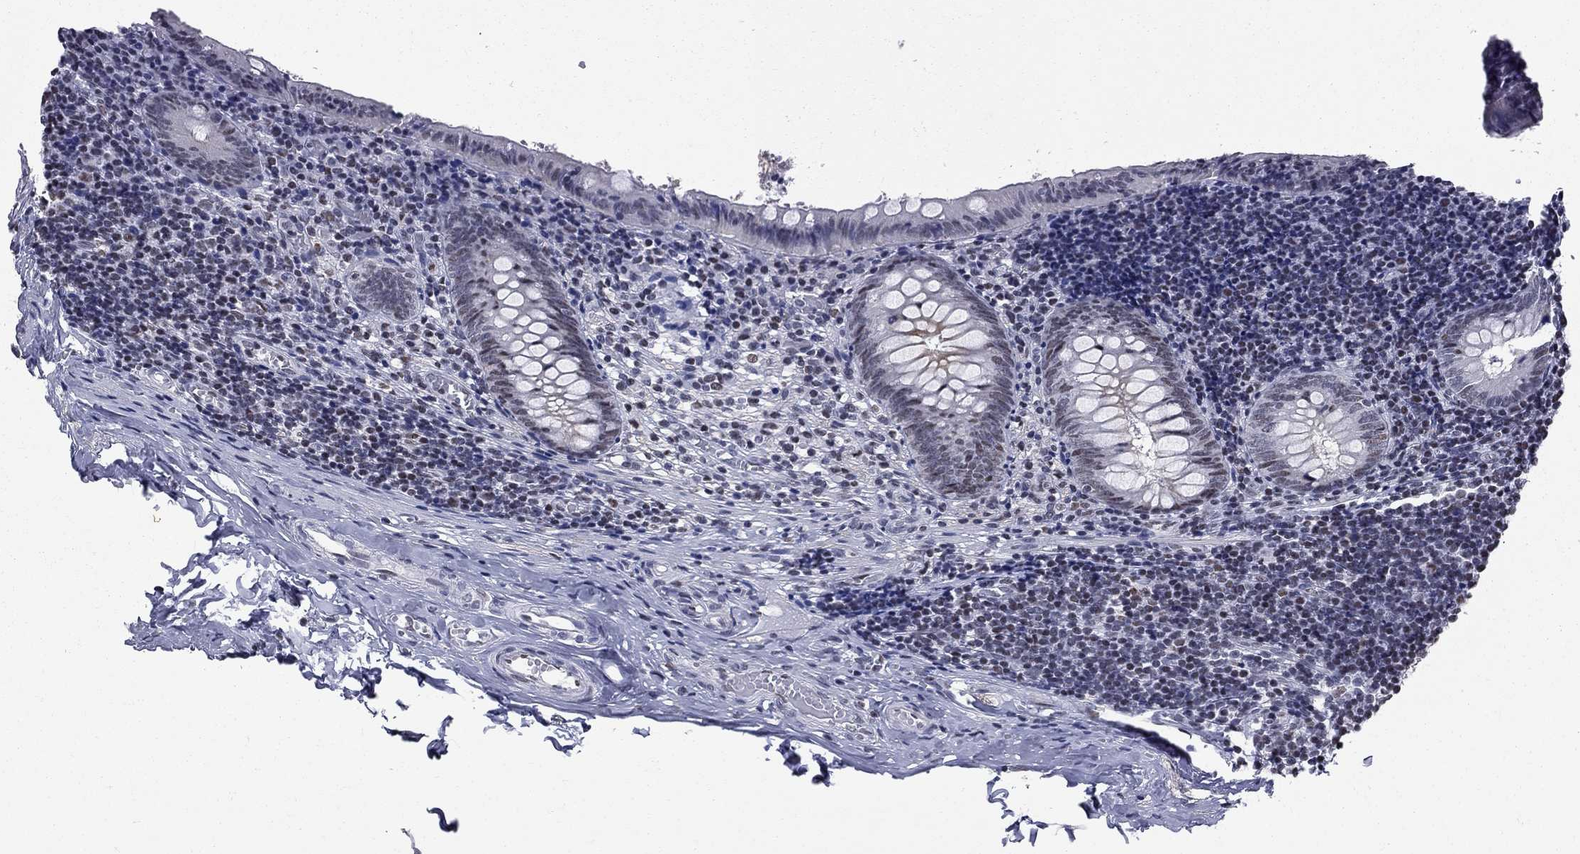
{"staining": {"intensity": "moderate", "quantity": "<25%", "location": "nuclear"}, "tissue": "appendix", "cell_type": "Glandular cells", "image_type": "normal", "snomed": [{"axis": "morphology", "description": "Normal tissue, NOS"}, {"axis": "topography", "description": "Appendix"}], "caption": "DAB immunohistochemical staining of unremarkable human appendix shows moderate nuclear protein positivity in approximately <25% of glandular cells. The staining was performed using DAB, with brown indicating positive protein expression. Nuclei are stained blue with hematoxylin.", "gene": "ZNF154", "patient": {"sex": "female", "age": 23}}